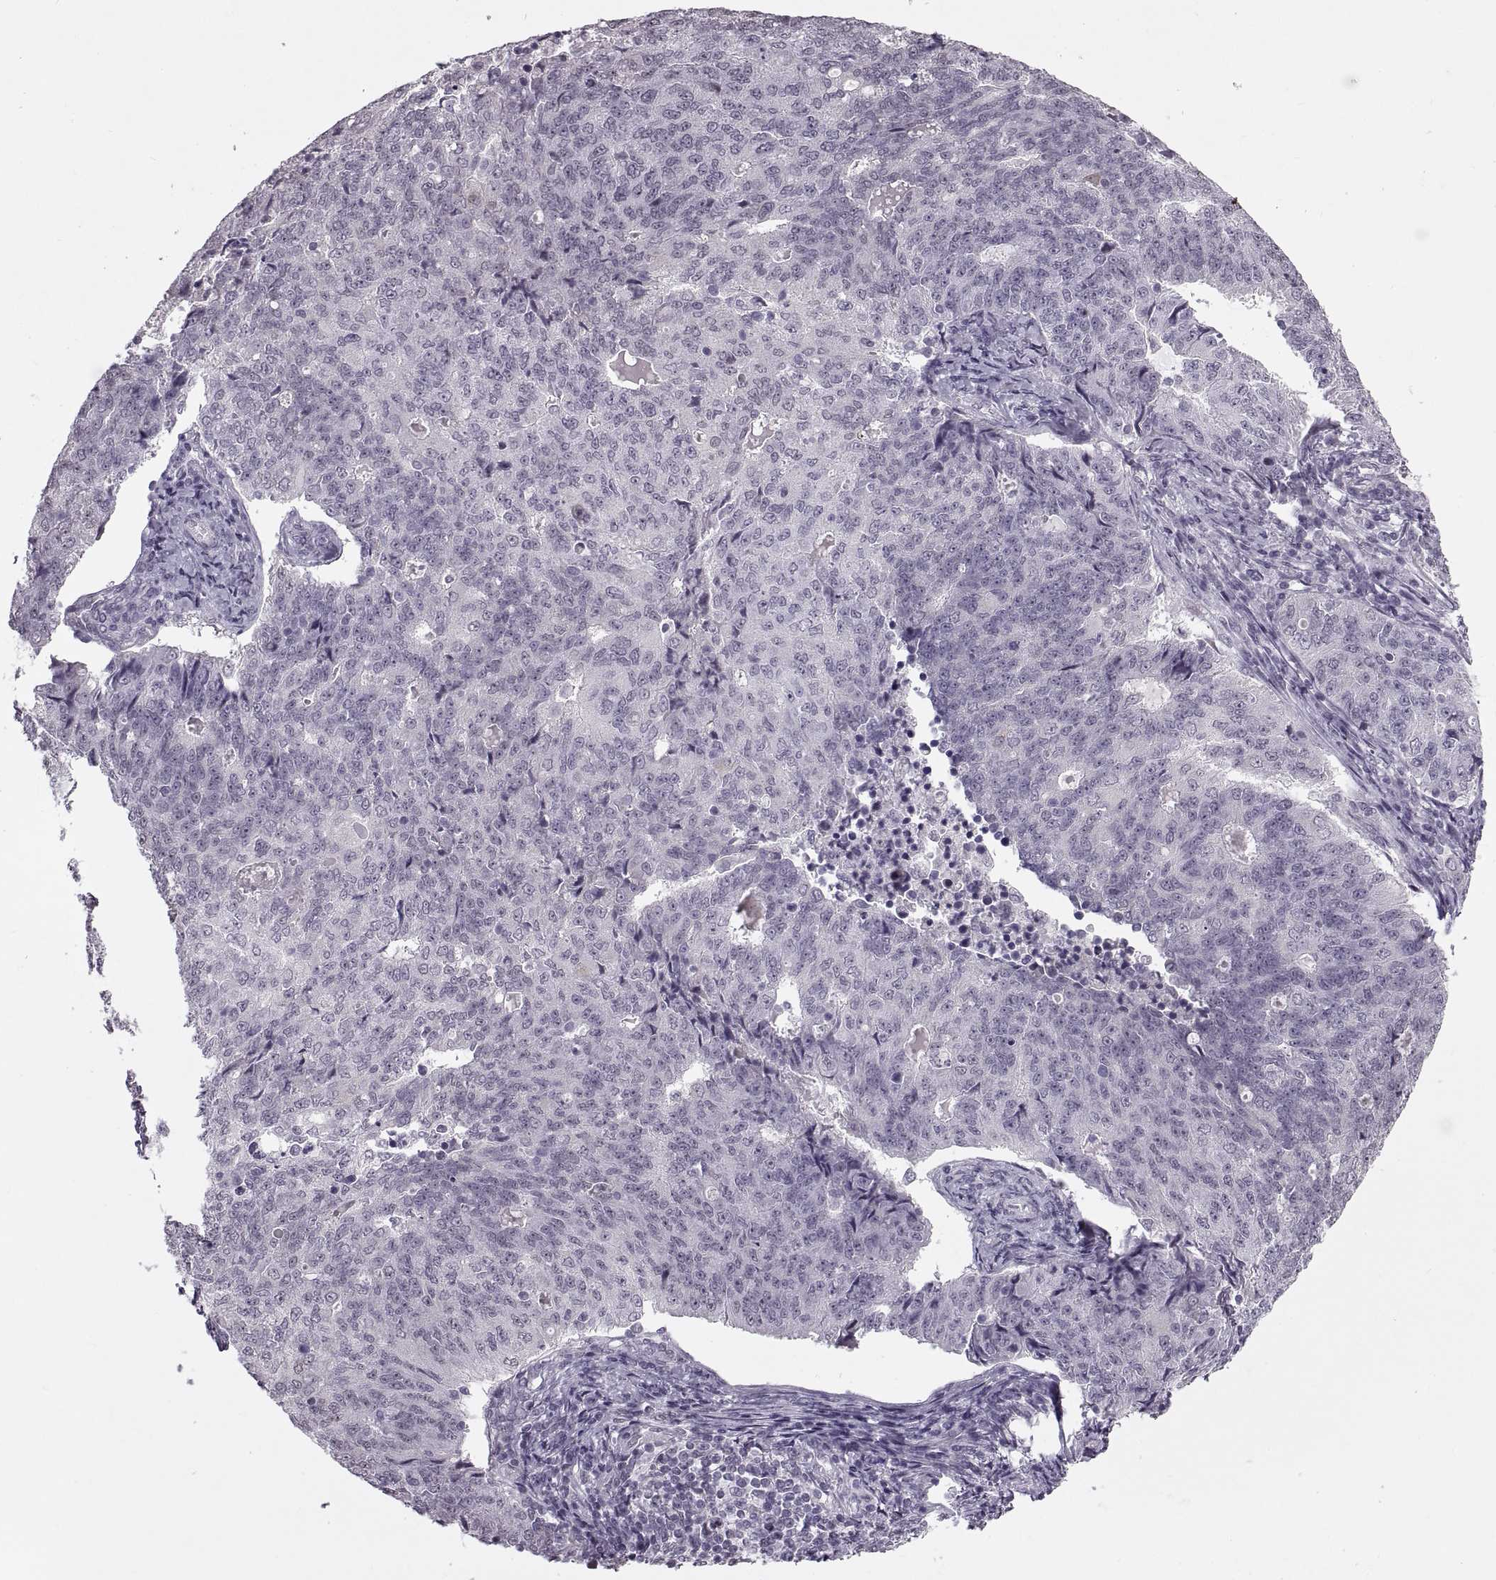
{"staining": {"intensity": "negative", "quantity": "none", "location": "none"}, "tissue": "endometrial cancer", "cell_type": "Tumor cells", "image_type": "cancer", "snomed": [{"axis": "morphology", "description": "Adenocarcinoma, NOS"}, {"axis": "topography", "description": "Endometrium"}], "caption": "Endometrial cancer stained for a protein using IHC reveals no positivity tumor cells.", "gene": "PRSS37", "patient": {"sex": "female", "age": 43}}